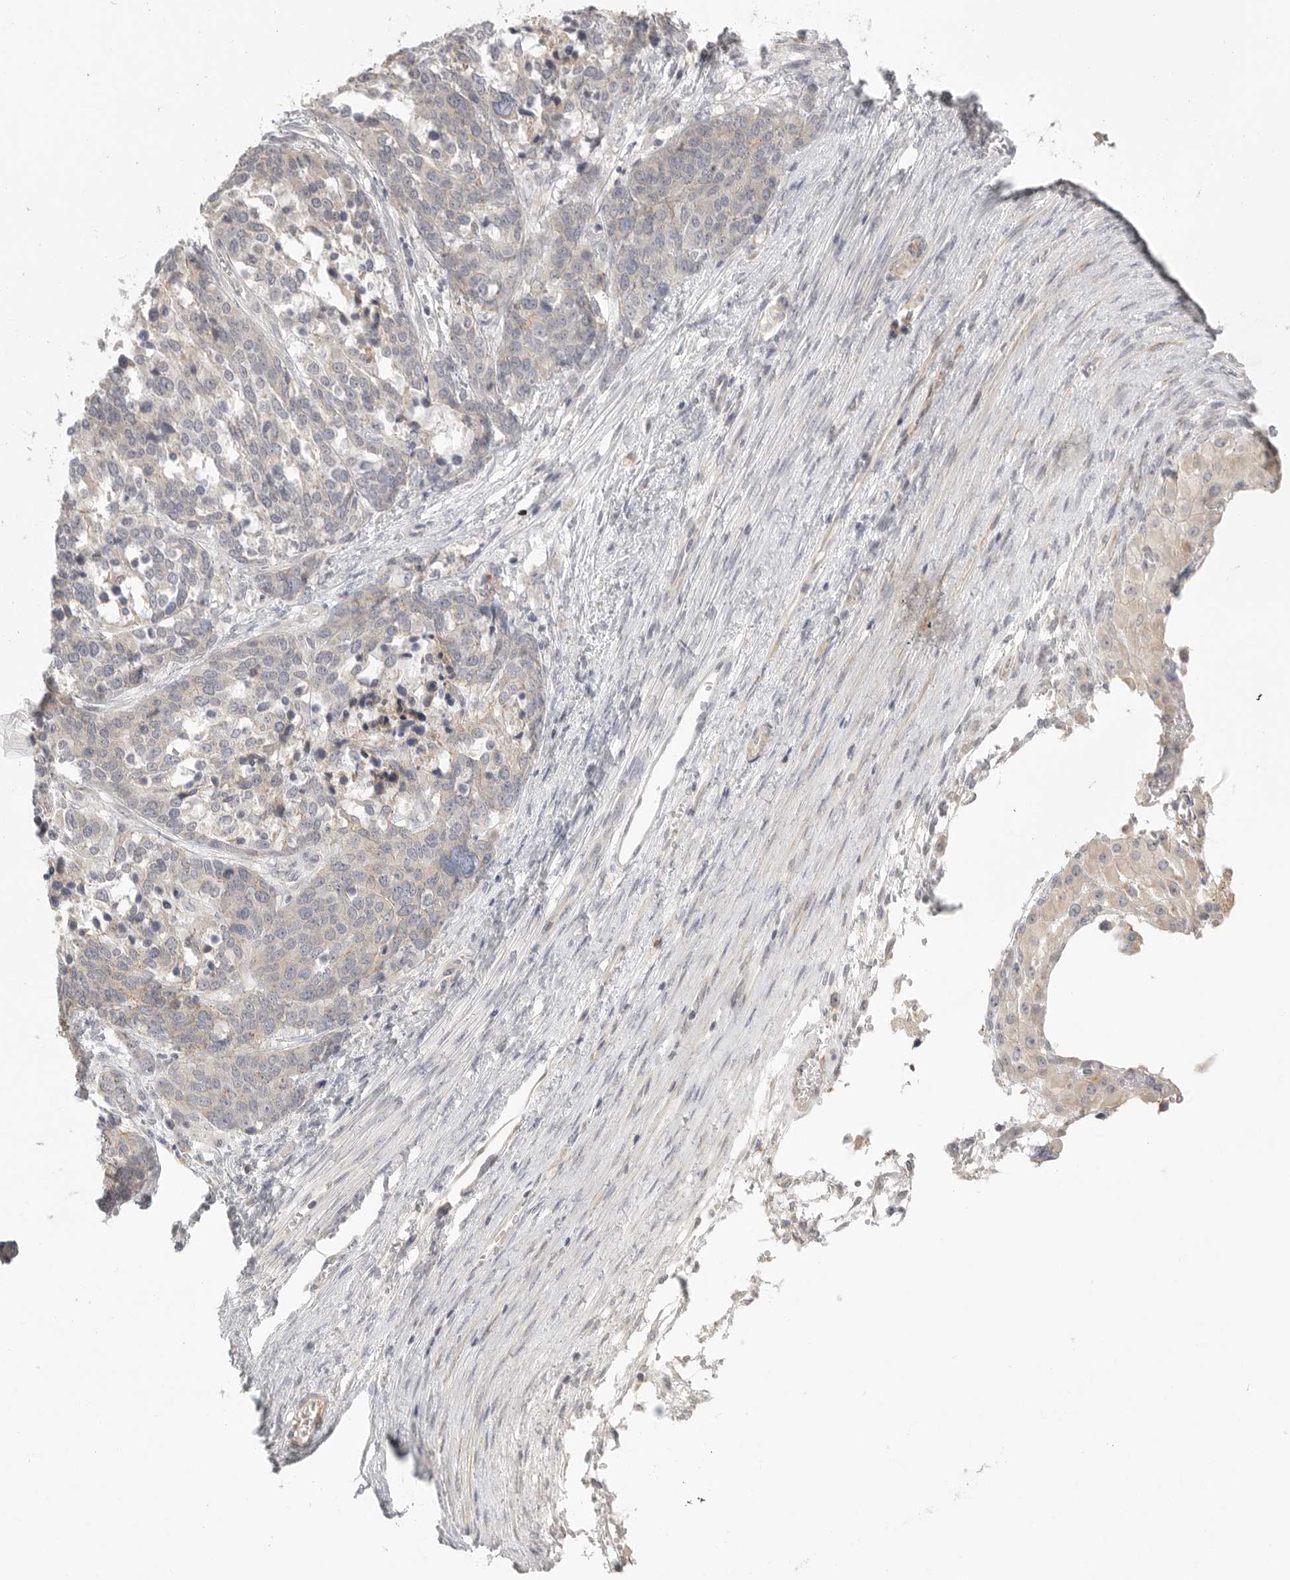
{"staining": {"intensity": "negative", "quantity": "none", "location": "none"}, "tissue": "ovarian cancer", "cell_type": "Tumor cells", "image_type": "cancer", "snomed": [{"axis": "morphology", "description": "Cystadenocarcinoma, serous, NOS"}, {"axis": "topography", "description": "Ovary"}], "caption": "DAB (3,3'-diaminobenzidine) immunohistochemical staining of human ovarian cancer (serous cystadenocarcinoma) displays no significant expression in tumor cells. The staining is performed using DAB brown chromogen with nuclei counter-stained in using hematoxylin.", "gene": "STAB2", "patient": {"sex": "female", "age": 44}}